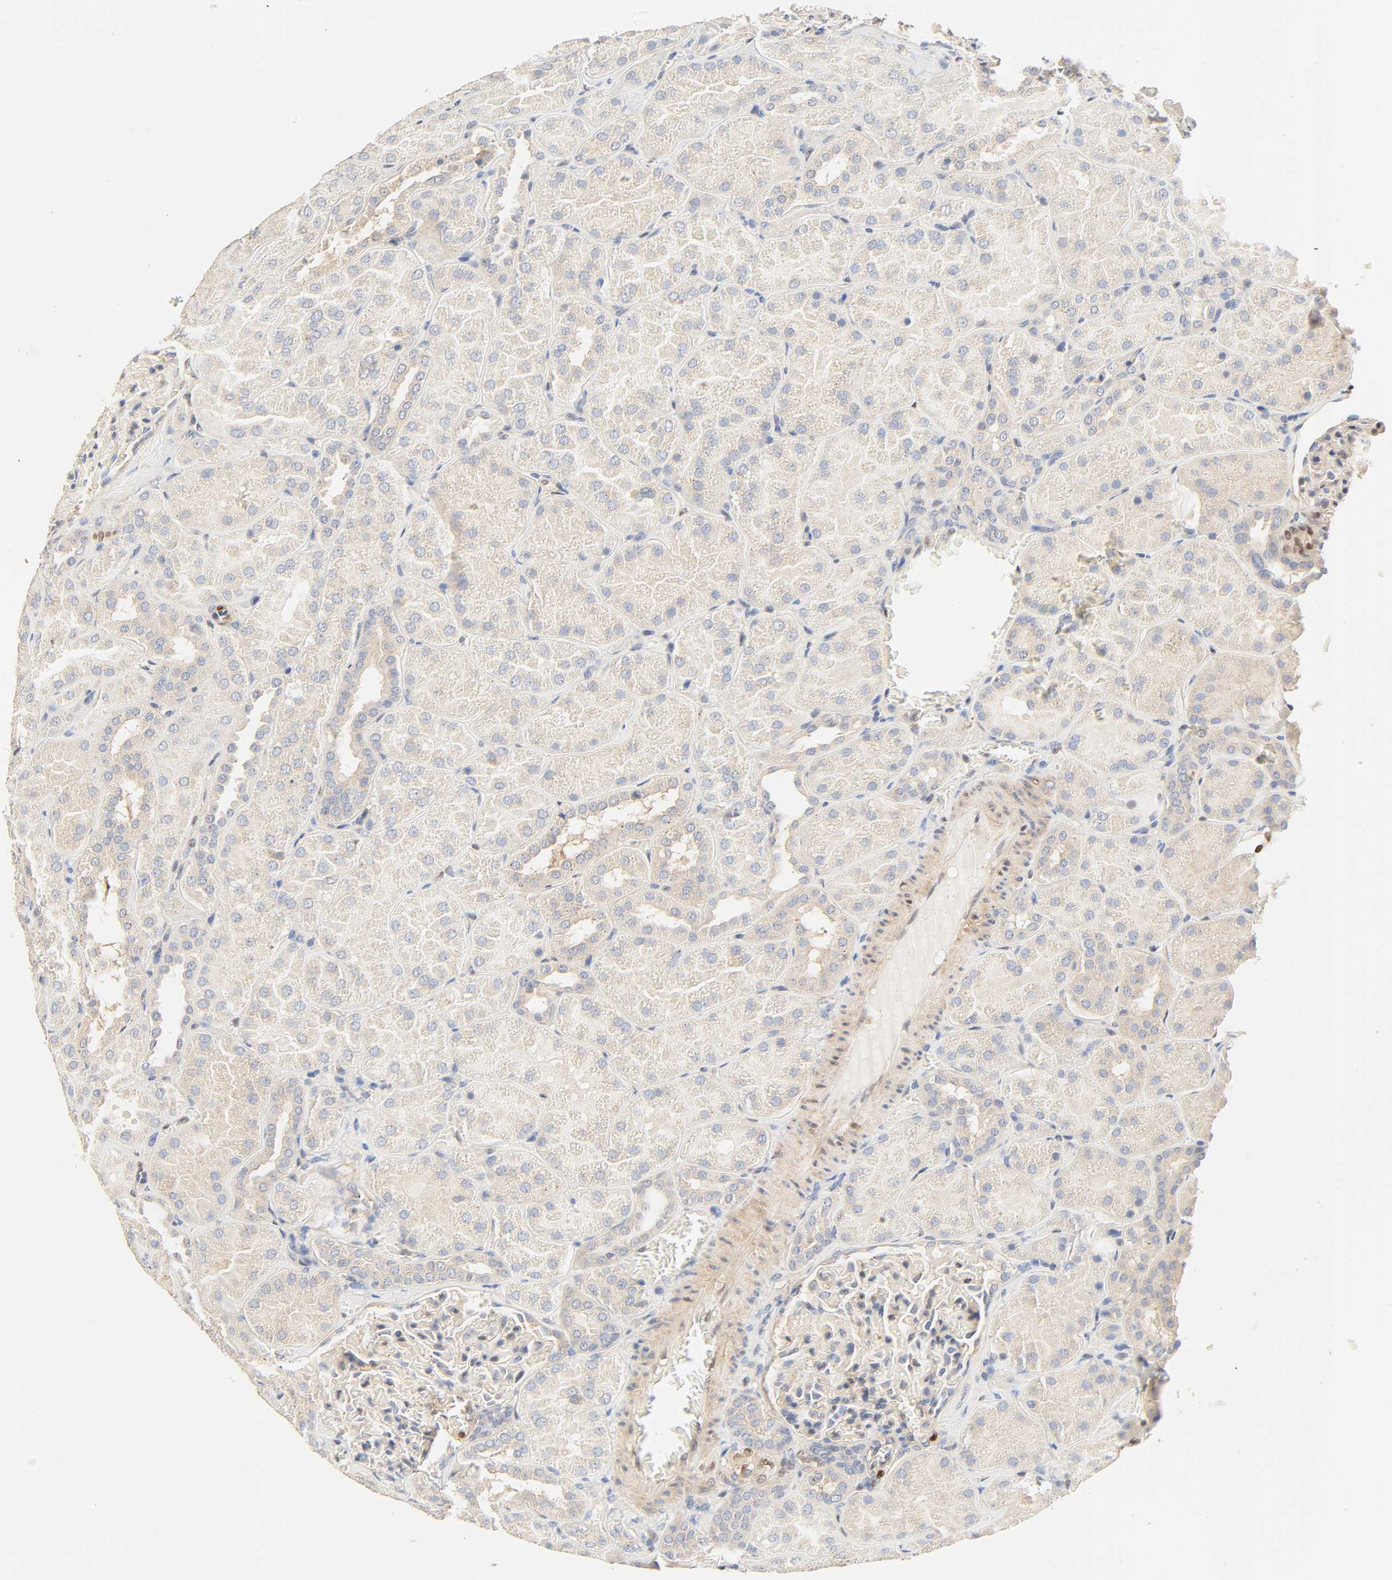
{"staining": {"intensity": "negative", "quantity": "none", "location": "none"}, "tissue": "kidney", "cell_type": "Cells in glomeruli", "image_type": "normal", "snomed": [{"axis": "morphology", "description": "Normal tissue, NOS"}, {"axis": "topography", "description": "Kidney"}], "caption": "This is an IHC photomicrograph of benign human kidney. There is no staining in cells in glomeruli.", "gene": "BORCS8", "patient": {"sex": "male", "age": 28}}